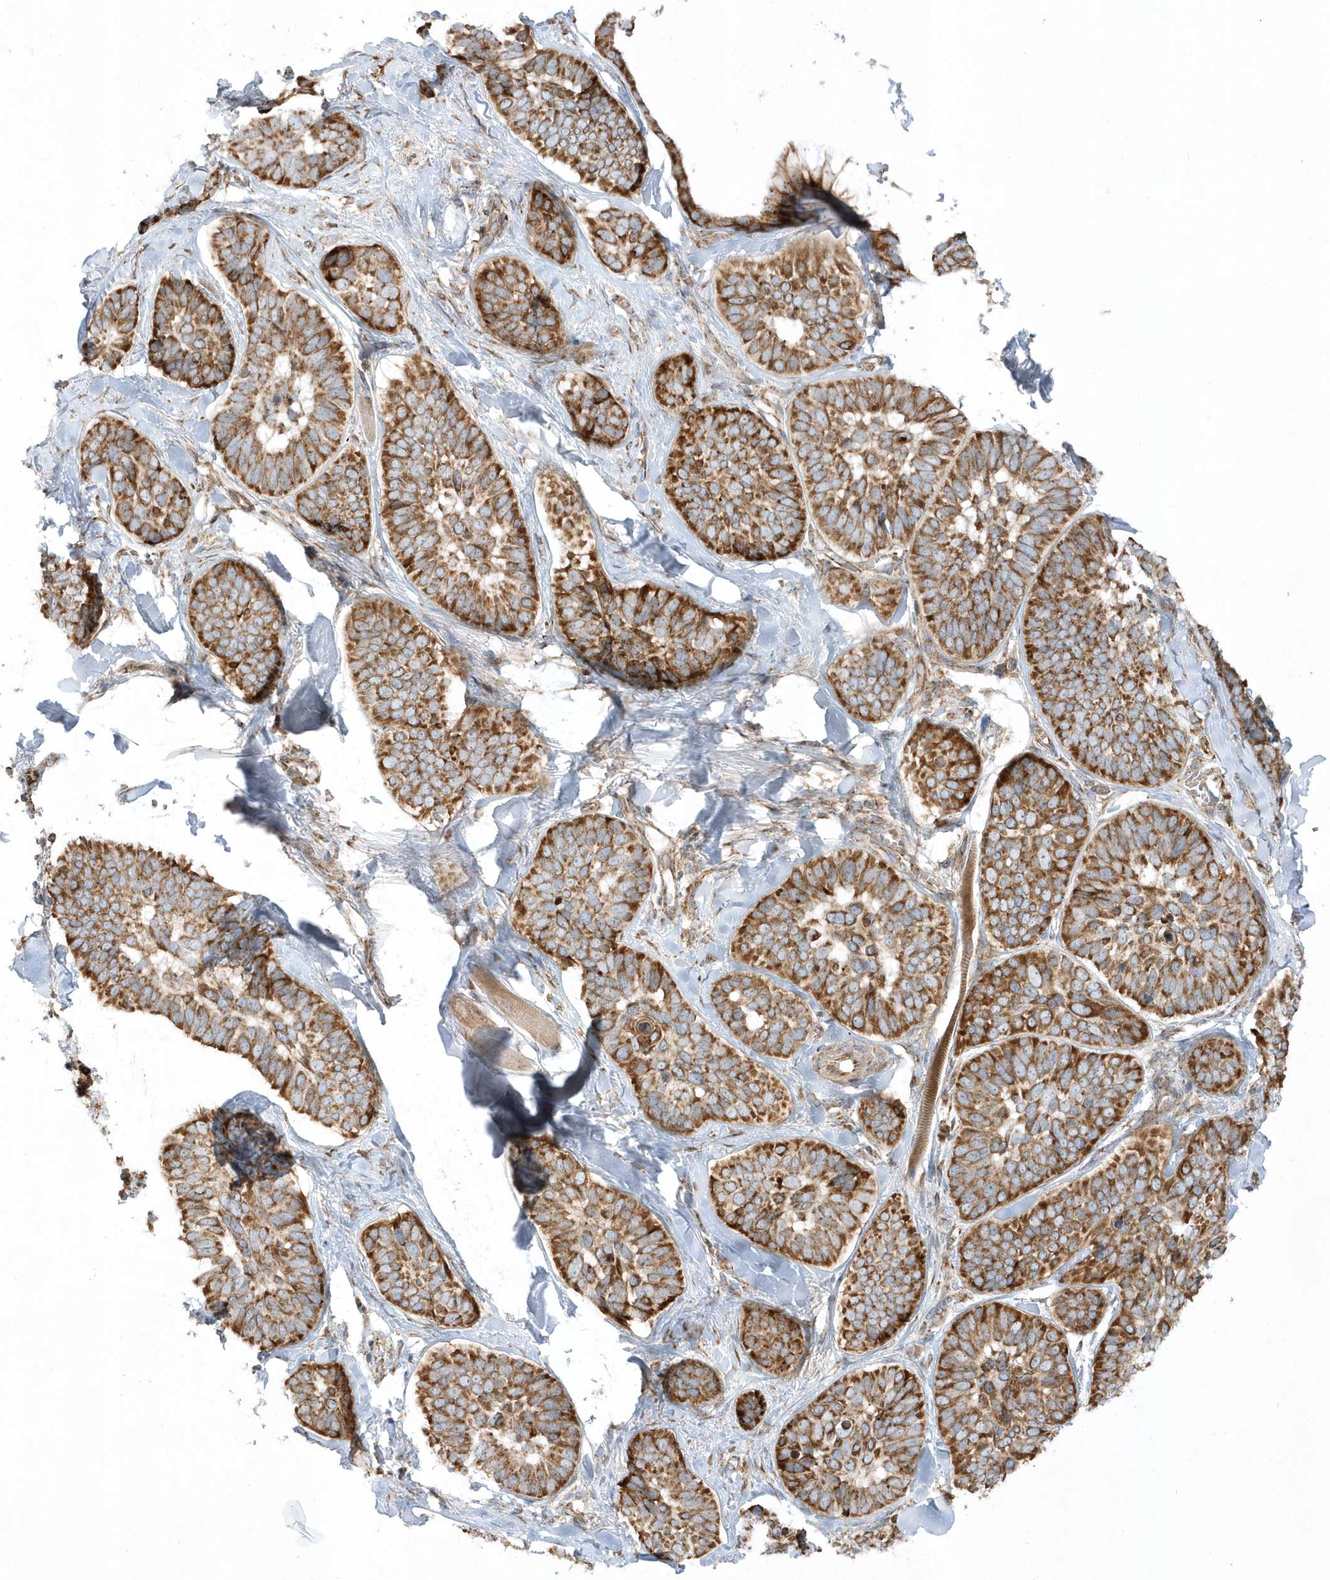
{"staining": {"intensity": "strong", "quantity": ">75%", "location": "cytoplasmic/membranous"}, "tissue": "skin cancer", "cell_type": "Tumor cells", "image_type": "cancer", "snomed": [{"axis": "morphology", "description": "Basal cell carcinoma"}, {"axis": "topography", "description": "Skin"}], "caption": "Skin cancer (basal cell carcinoma) tissue exhibits strong cytoplasmic/membranous positivity in about >75% of tumor cells", "gene": "SH3BP2", "patient": {"sex": "male", "age": 62}}